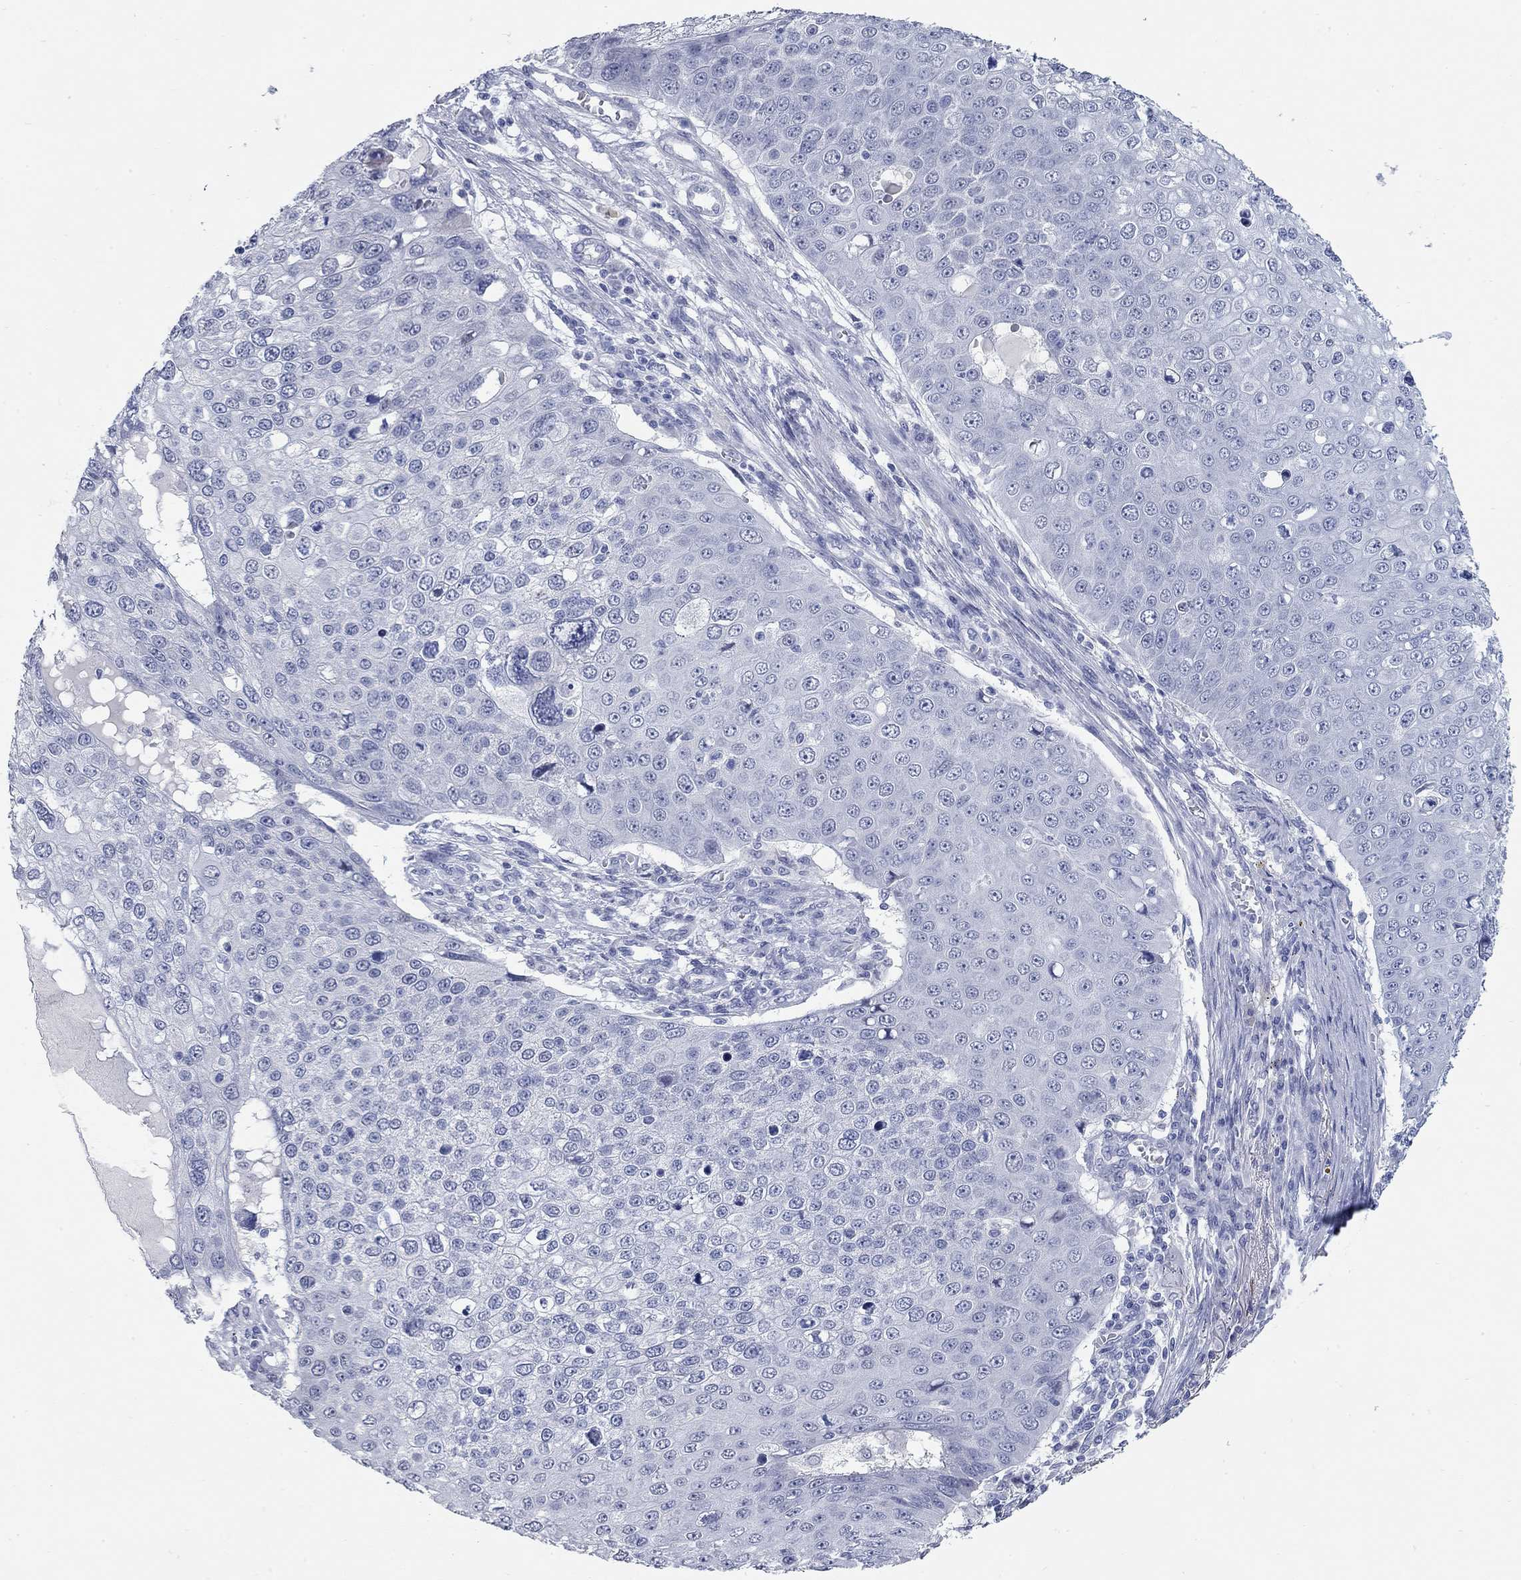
{"staining": {"intensity": "negative", "quantity": "none", "location": "none"}, "tissue": "skin cancer", "cell_type": "Tumor cells", "image_type": "cancer", "snomed": [{"axis": "morphology", "description": "Squamous cell carcinoma, NOS"}, {"axis": "topography", "description": "Skin"}], "caption": "The IHC histopathology image has no significant expression in tumor cells of skin squamous cell carcinoma tissue.", "gene": "WASF3", "patient": {"sex": "male", "age": 71}}